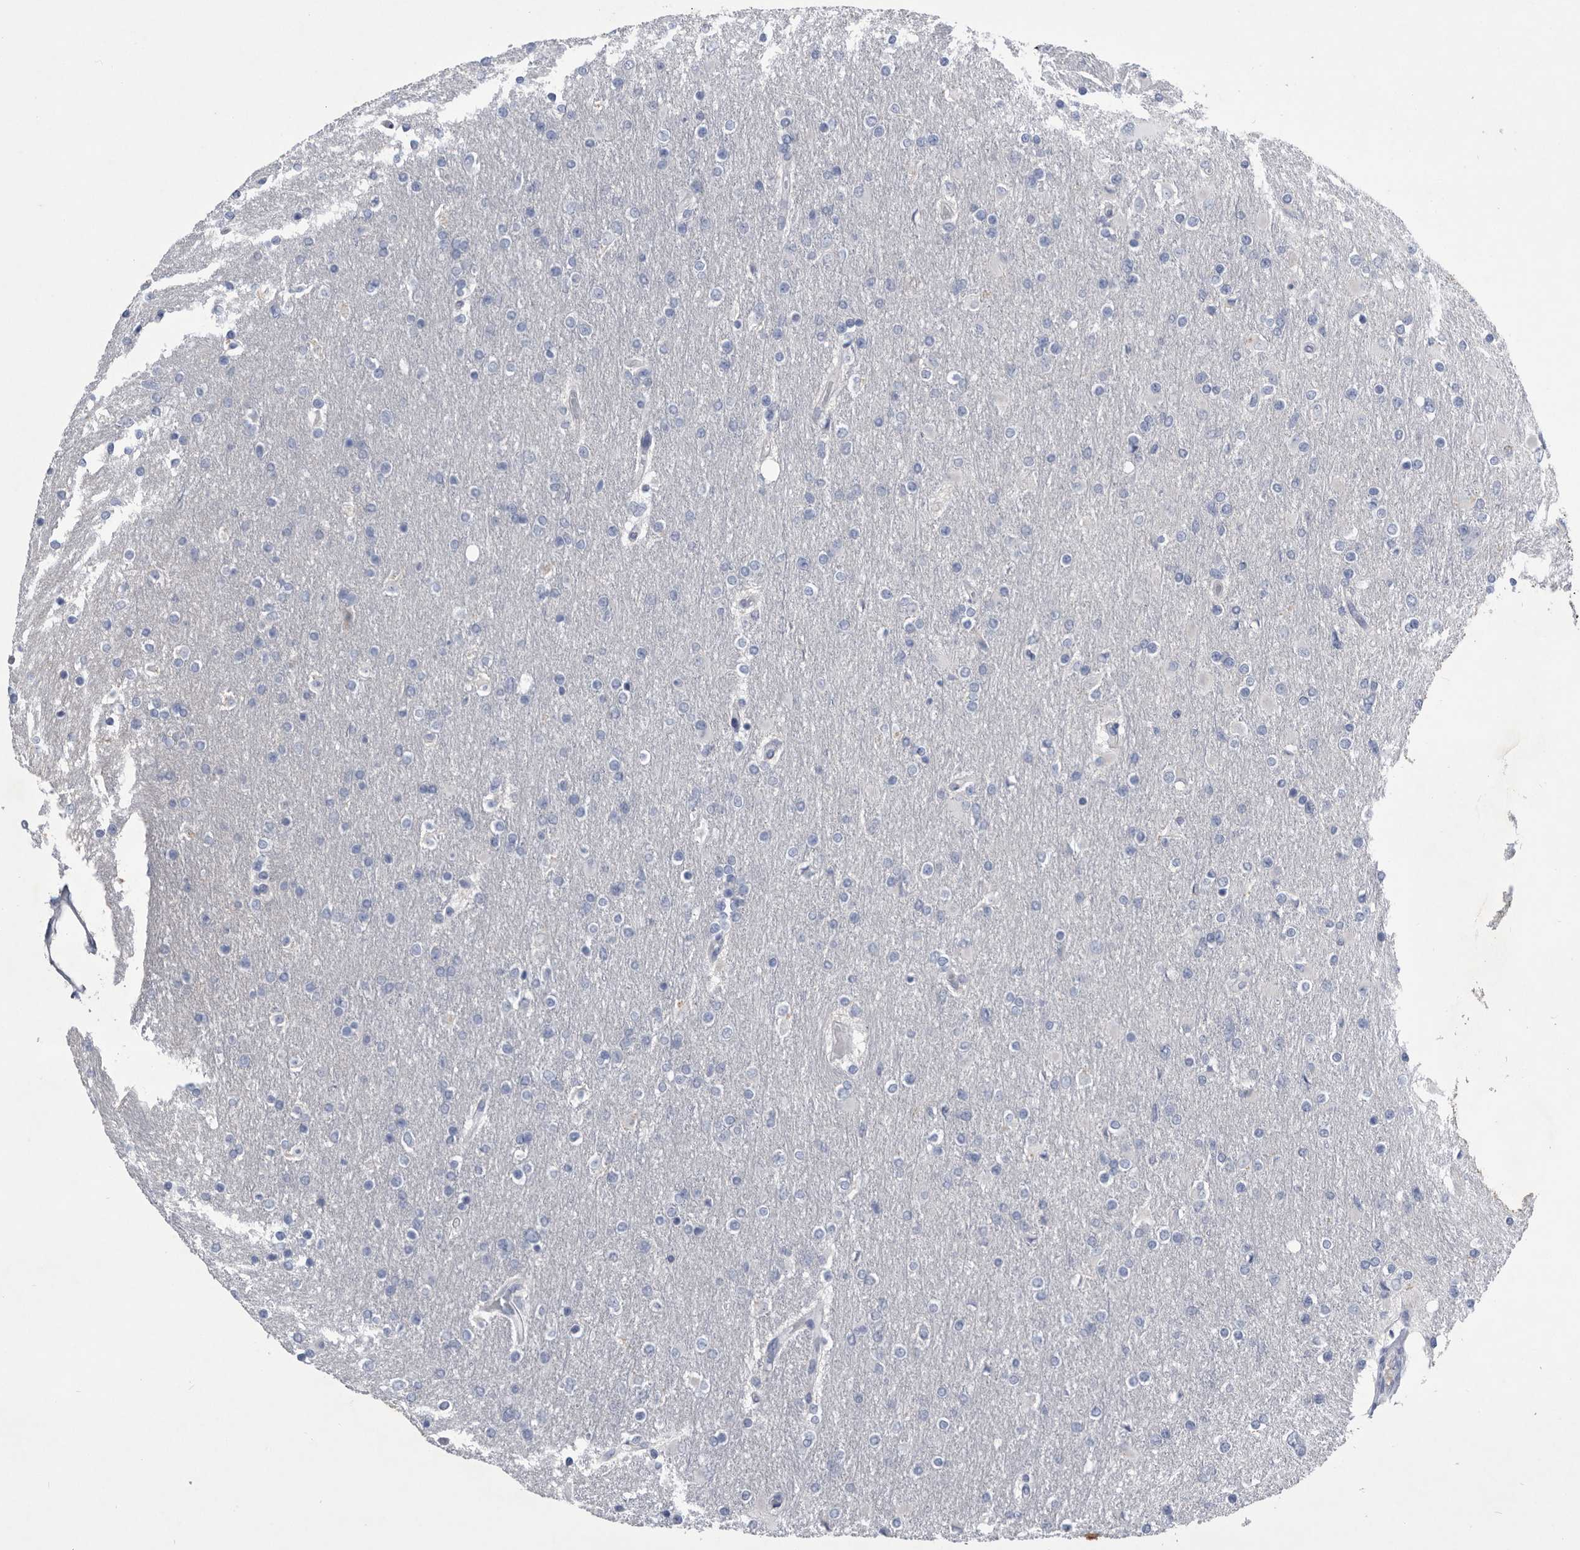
{"staining": {"intensity": "negative", "quantity": "none", "location": "none"}, "tissue": "glioma", "cell_type": "Tumor cells", "image_type": "cancer", "snomed": [{"axis": "morphology", "description": "Glioma, malignant, High grade"}, {"axis": "topography", "description": "Cerebral cortex"}], "caption": "This is an immunohistochemistry (IHC) image of human malignant glioma (high-grade). There is no staining in tumor cells.", "gene": "BTBD6", "patient": {"sex": "female", "age": 36}}